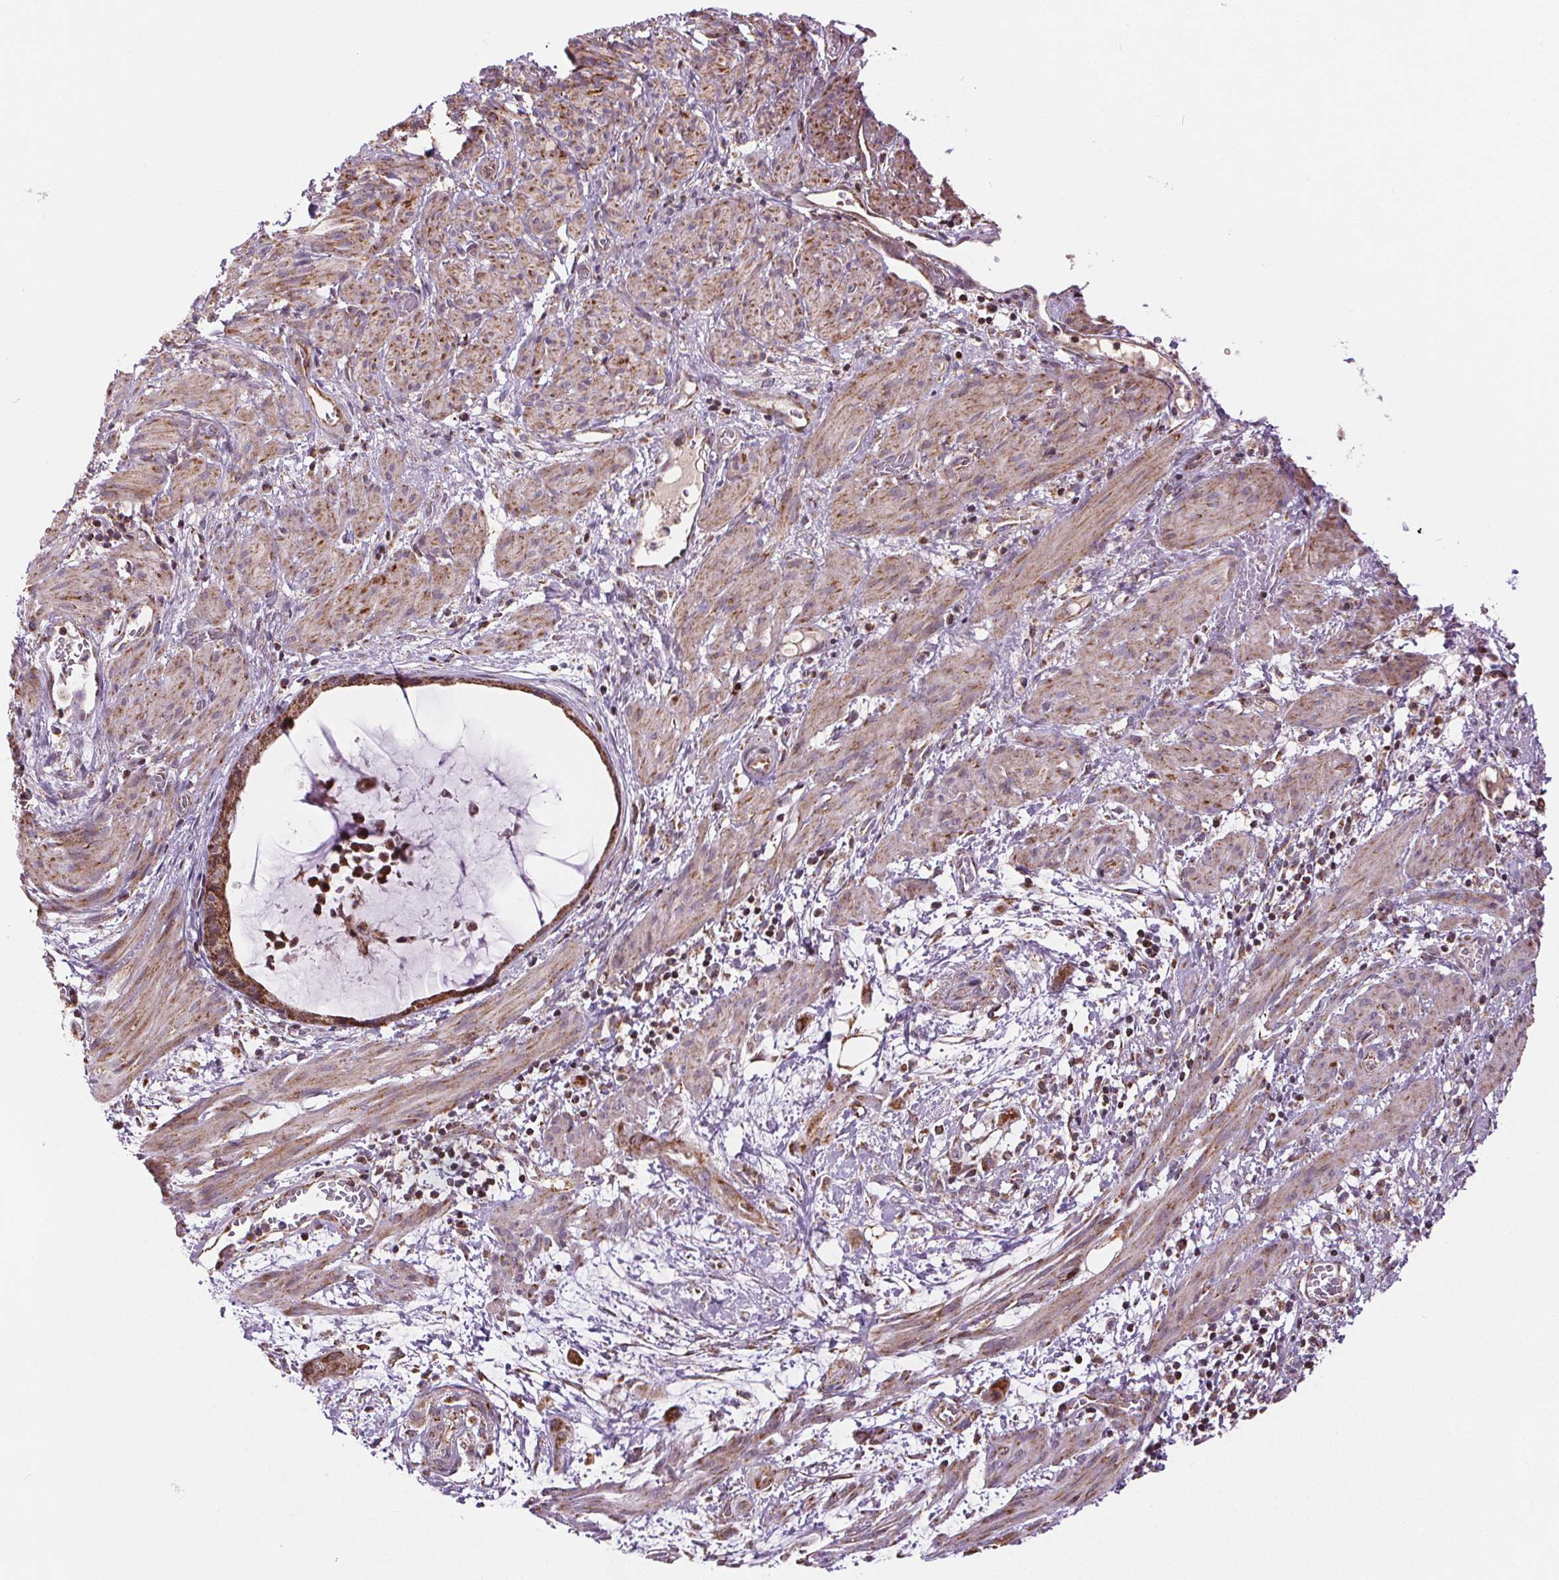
{"staining": {"intensity": "strong", "quantity": ">75%", "location": "cytoplasmic/membranous"}, "tissue": "endometrial cancer", "cell_type": "Tumor cells", "image_type": "cancer", "snomed": [{"axis": "morphology", "description": "Adenocarcinoma, NOS"}, {"axis": "topography", "description": "Endometrium"}], "caption": "A brown stain highlights strong cytoplasmic/membranous staining of a protein in endometrial adenocarcinoma tumor cells.", "gene": "SUCLA2", "patient": {"sex": "female", "age": 86}}